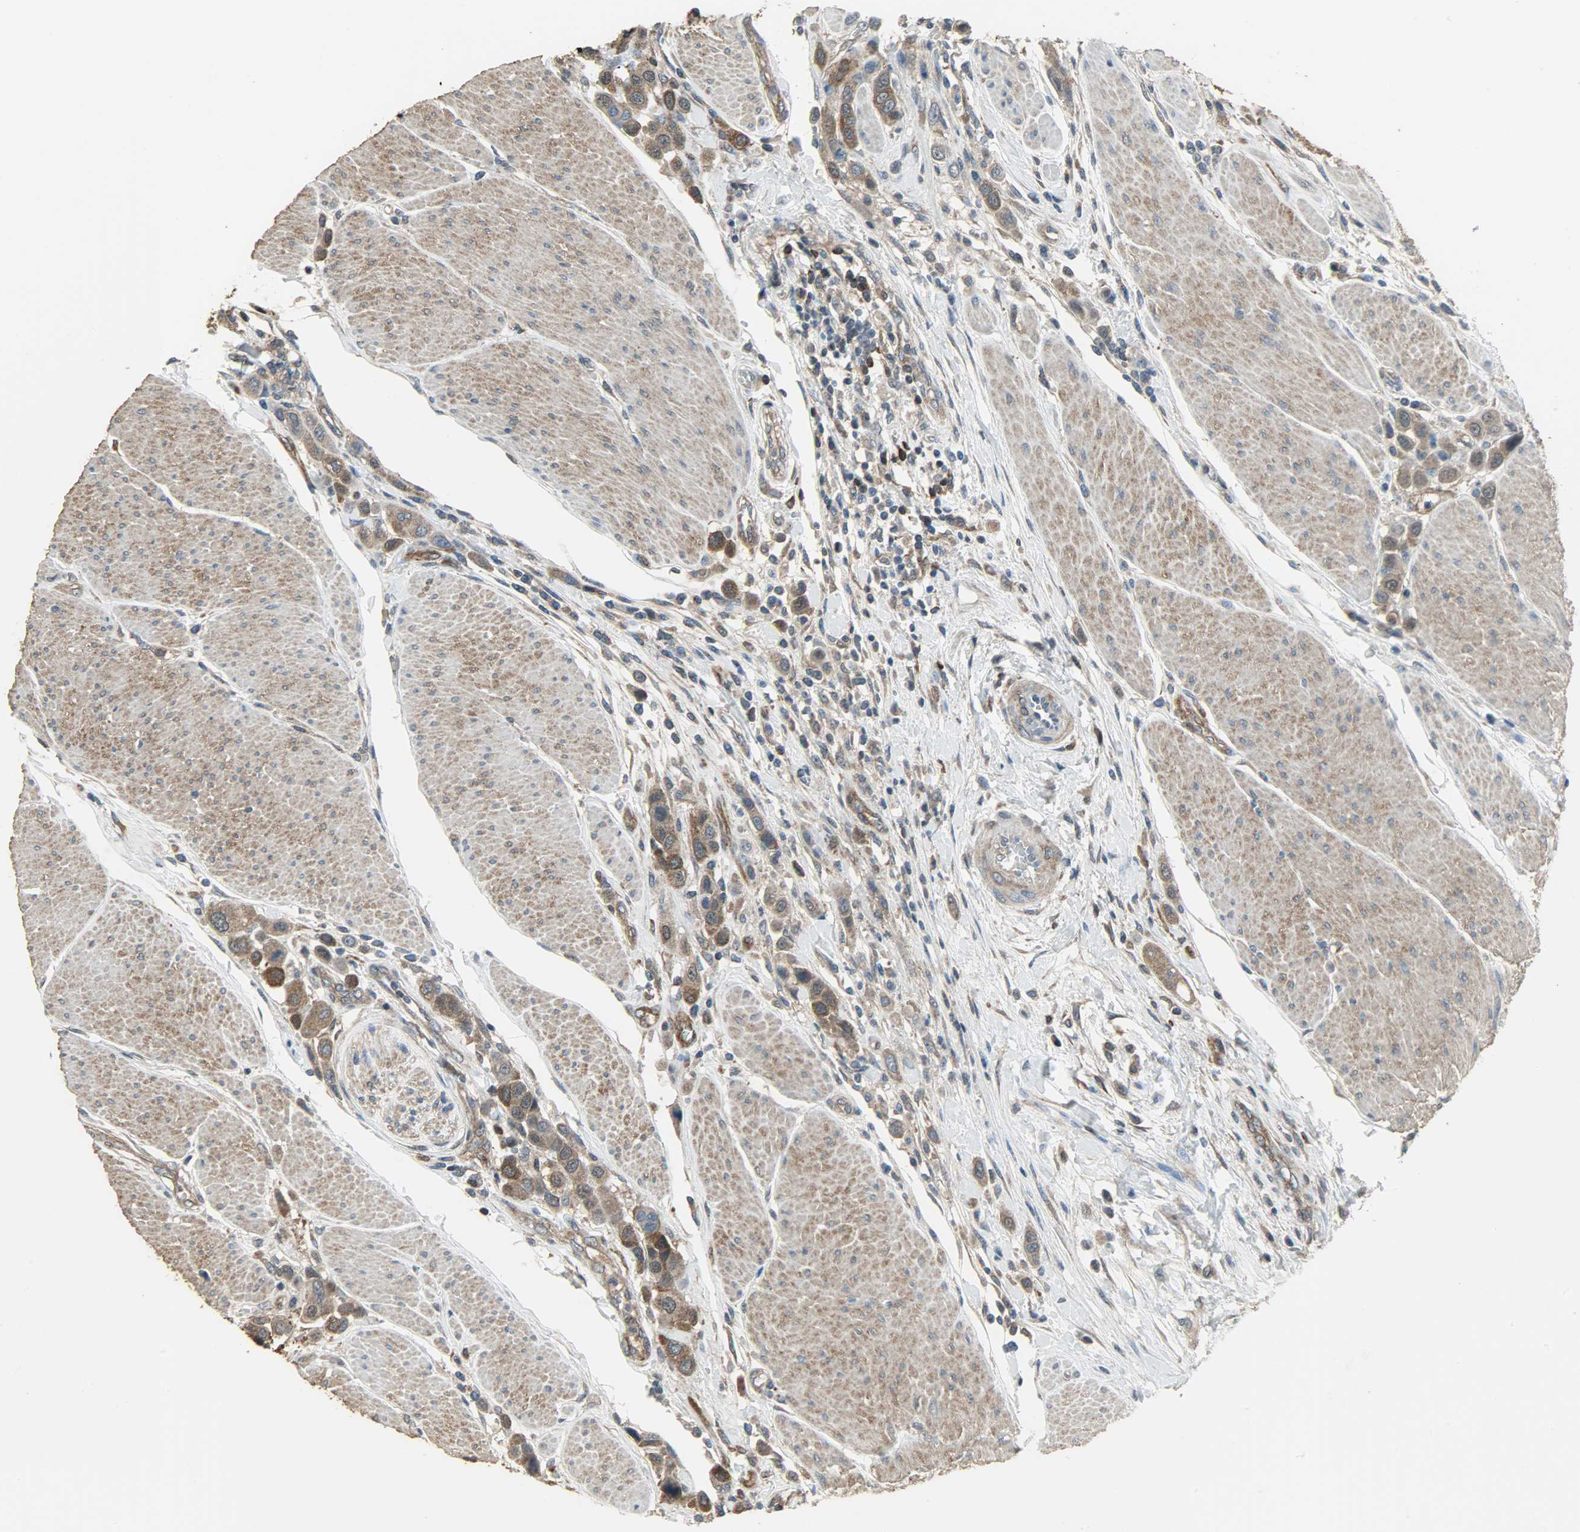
{"staining": {"intensity": "moderate", "quantity": ">75%", "location": "cytoplasmic/membranous"}, "tissue": "urothelial cancer", "cell_type": "Tumor cells", "image_type": "cancer", "snomed": [{"axis": "morphology", "description": "Urothelial carcinoma, High grade"}, {"axis": "topography", "description": "Urinary bladder"}], "caption": "About >75% of tumor cells in urothelial cancer reveal moderate cytoplasmic/membranous protein positivity as visualized by brown immunohistochemical staining.", "gene": "LDHB", "patient": {"sex": "male", "age": 50}}